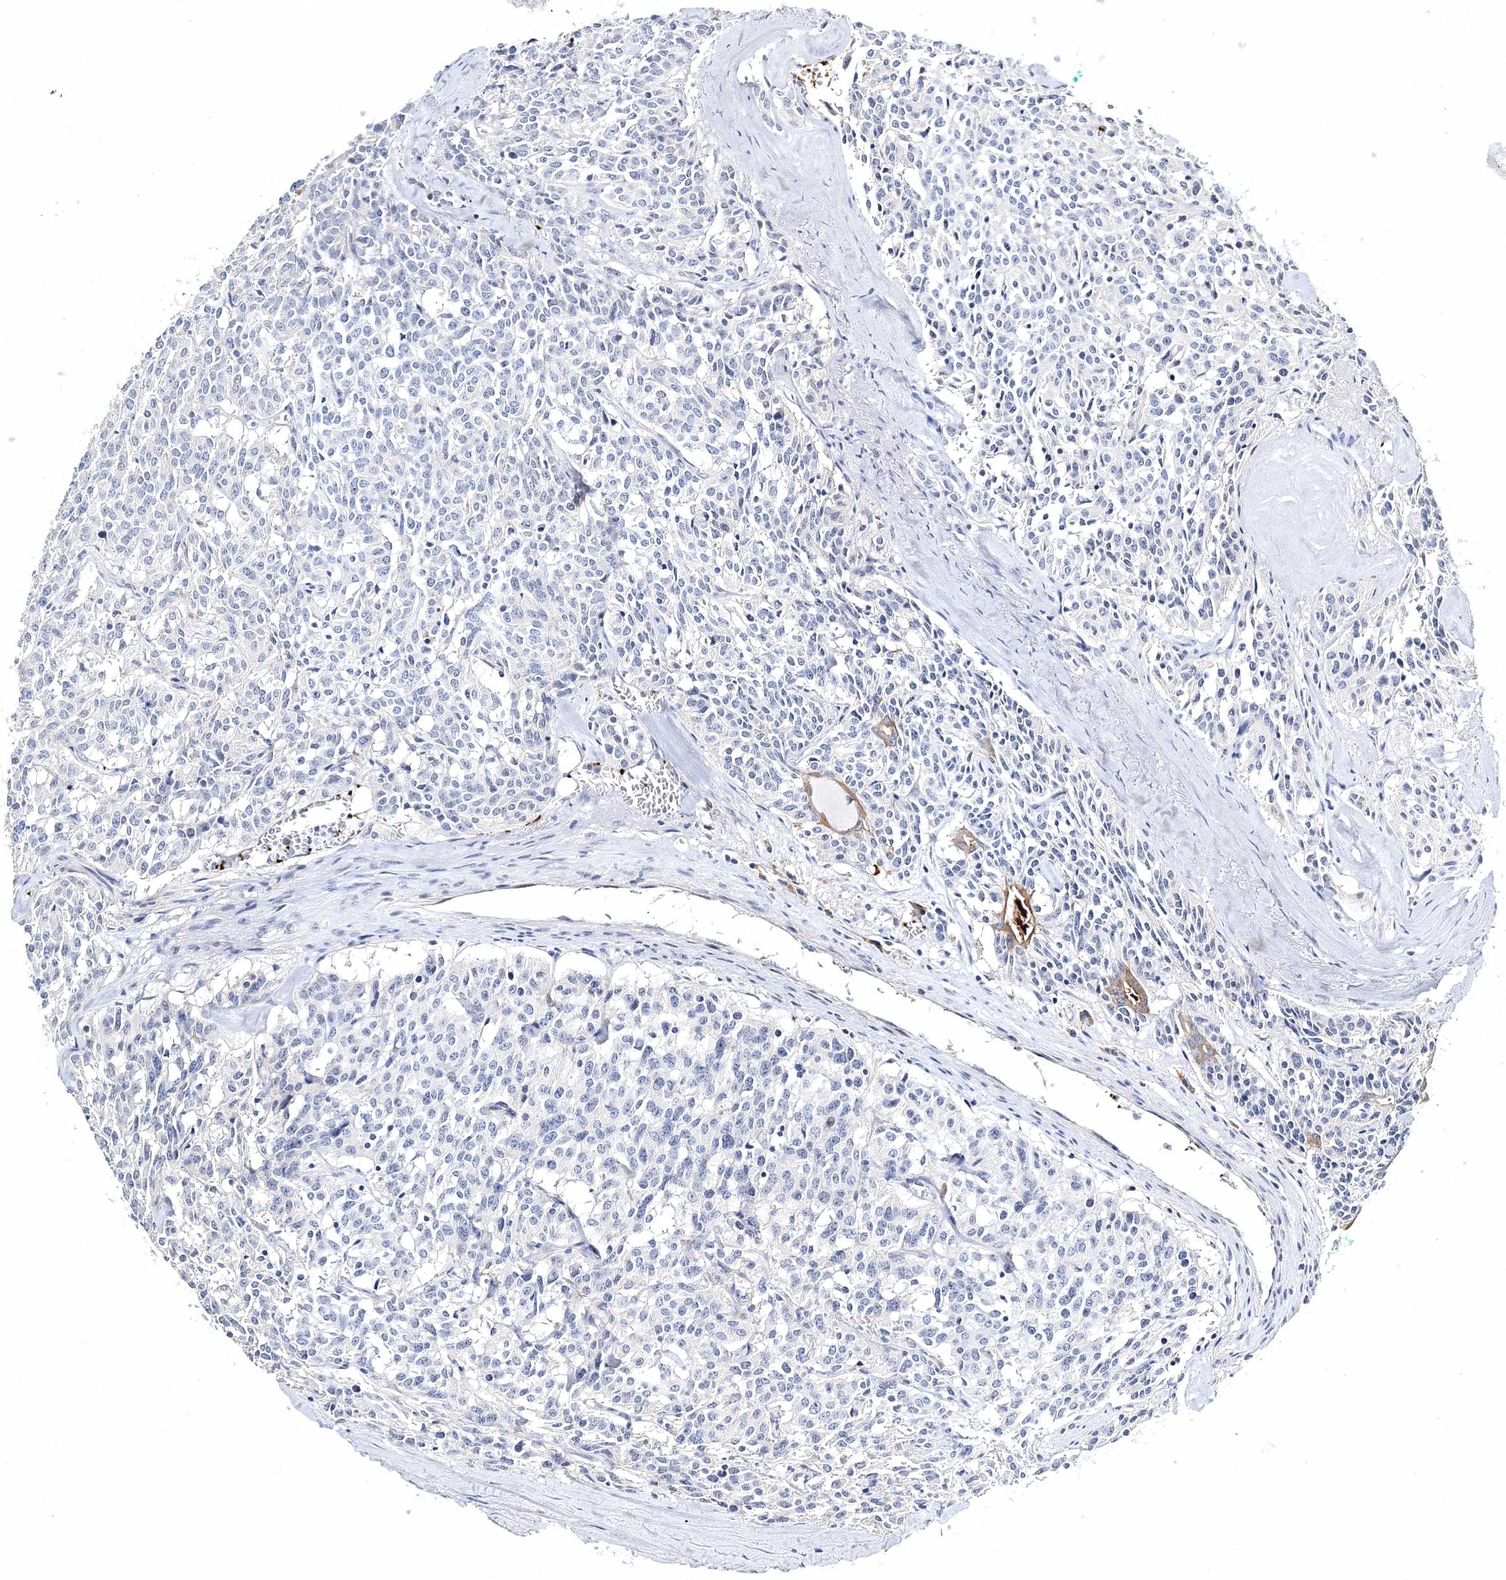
{"staining": {"intensity": "negative", "quantity": "none", "location": "none"}, "tissue": "carcinoid", "cell_type": "Tumor cells", "image_type": "cancer", "snomed": [{"axis": "morphology", "description": "Carcinoid, malignant, NOS"}, {"axis": "topography", "description": "Lung"}], "caption": "Micrograph shows no protein positivity in tumor cells of carcinoid tissue.", "gene": "MYOZ2", "patient": {"sex": "female", "age": 46}}